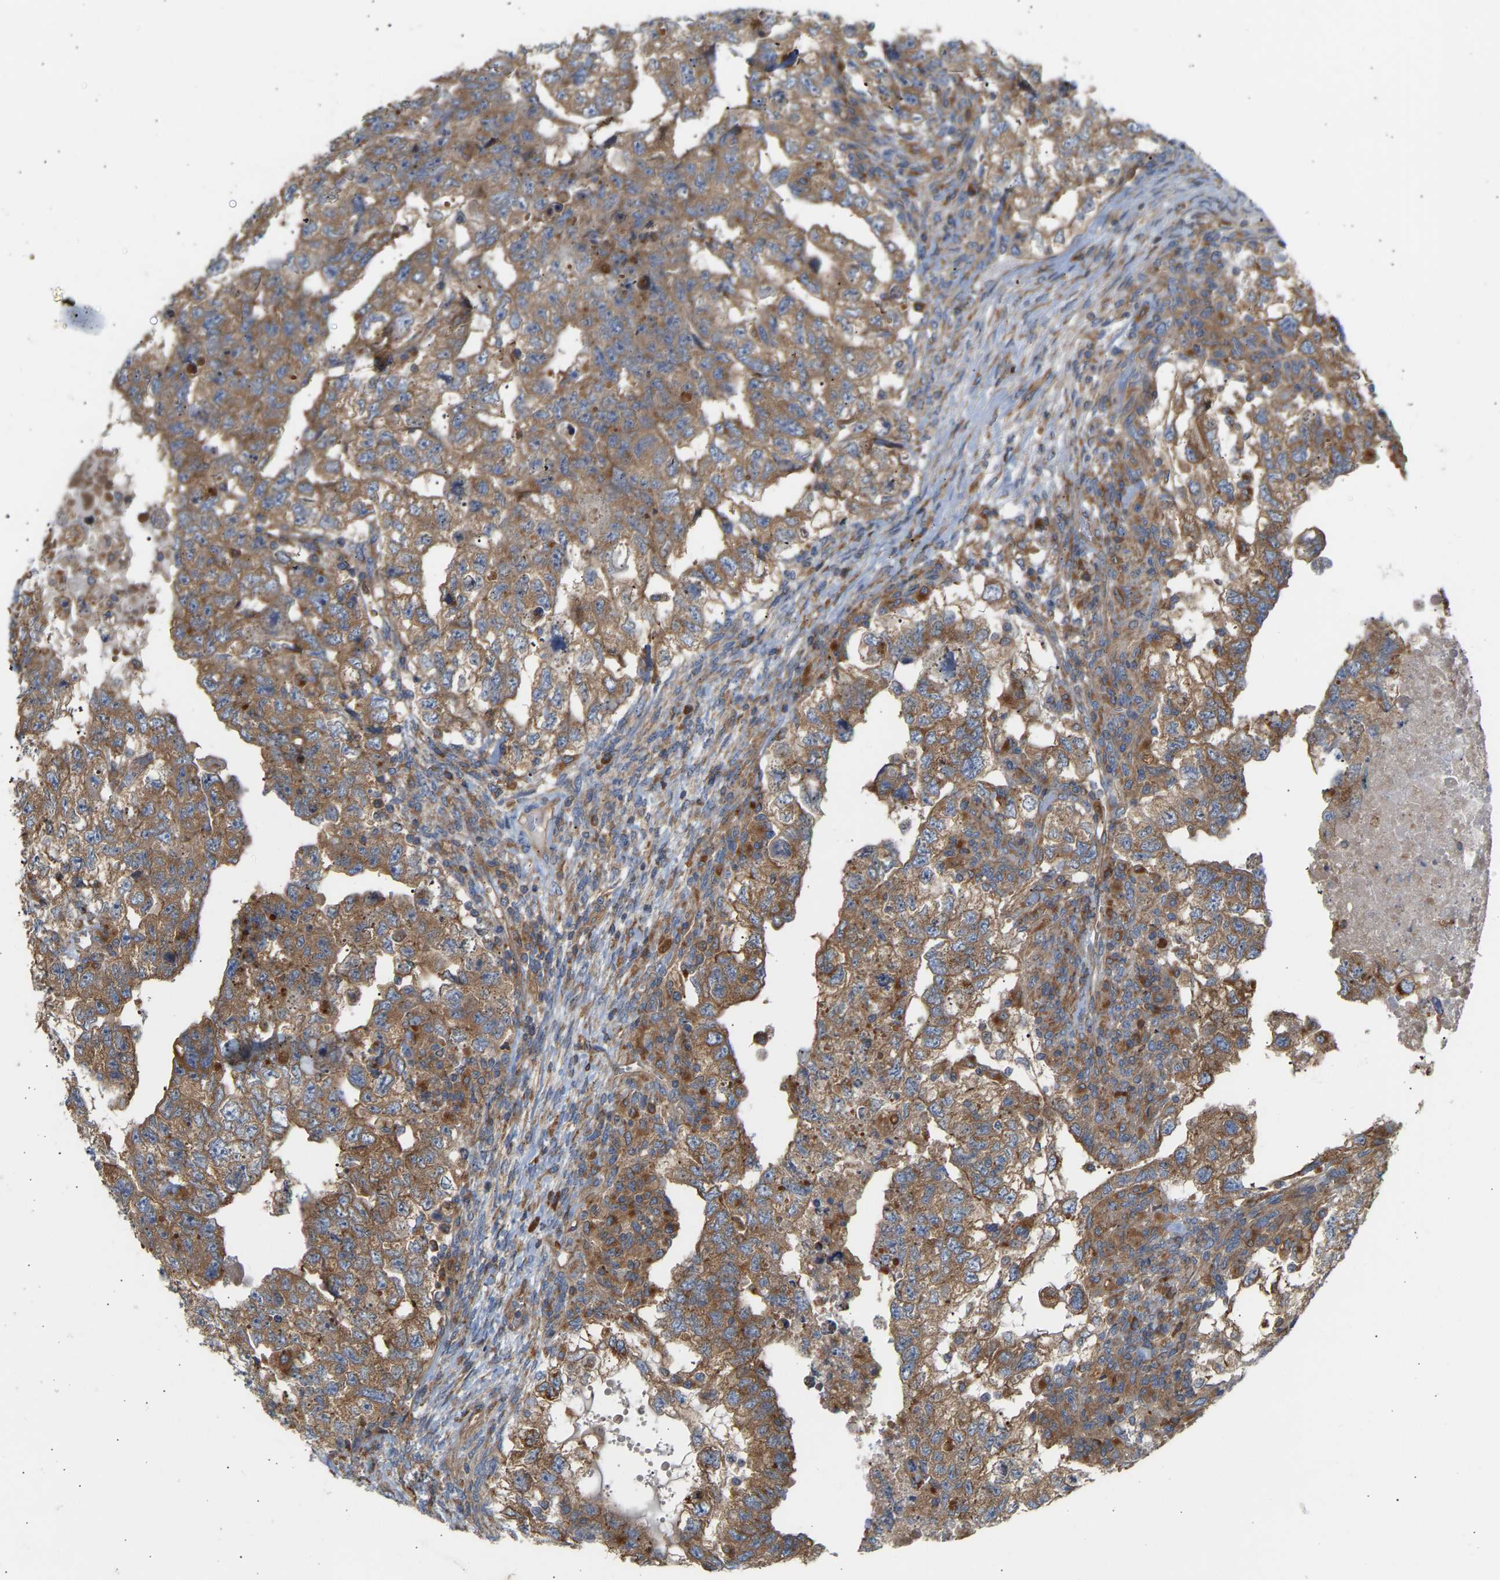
{"staining": {"intensity": "moderate", "quantity": ">75%", "location": "cytoplasmic/membranous"}, "tissue": "testis cancer", "cell_type": "Tumor cells", "image_type": "cancer", "snomed": [{"axis": "morphology", "description": "Carcinoma, Embryonal, NOS"}, {"axis": "topography", "description": "Testis"}], "caption": "Testis embryonal carcinoma stained with IHC exhibits moderate cytoplasmic/membranous staining in about >75% of tumor cells. (brown staining indicates protein expression, while blue staining denotes nuclei).", "gene": "GCN1", "patient": {"sex": "male", "age": 36}}